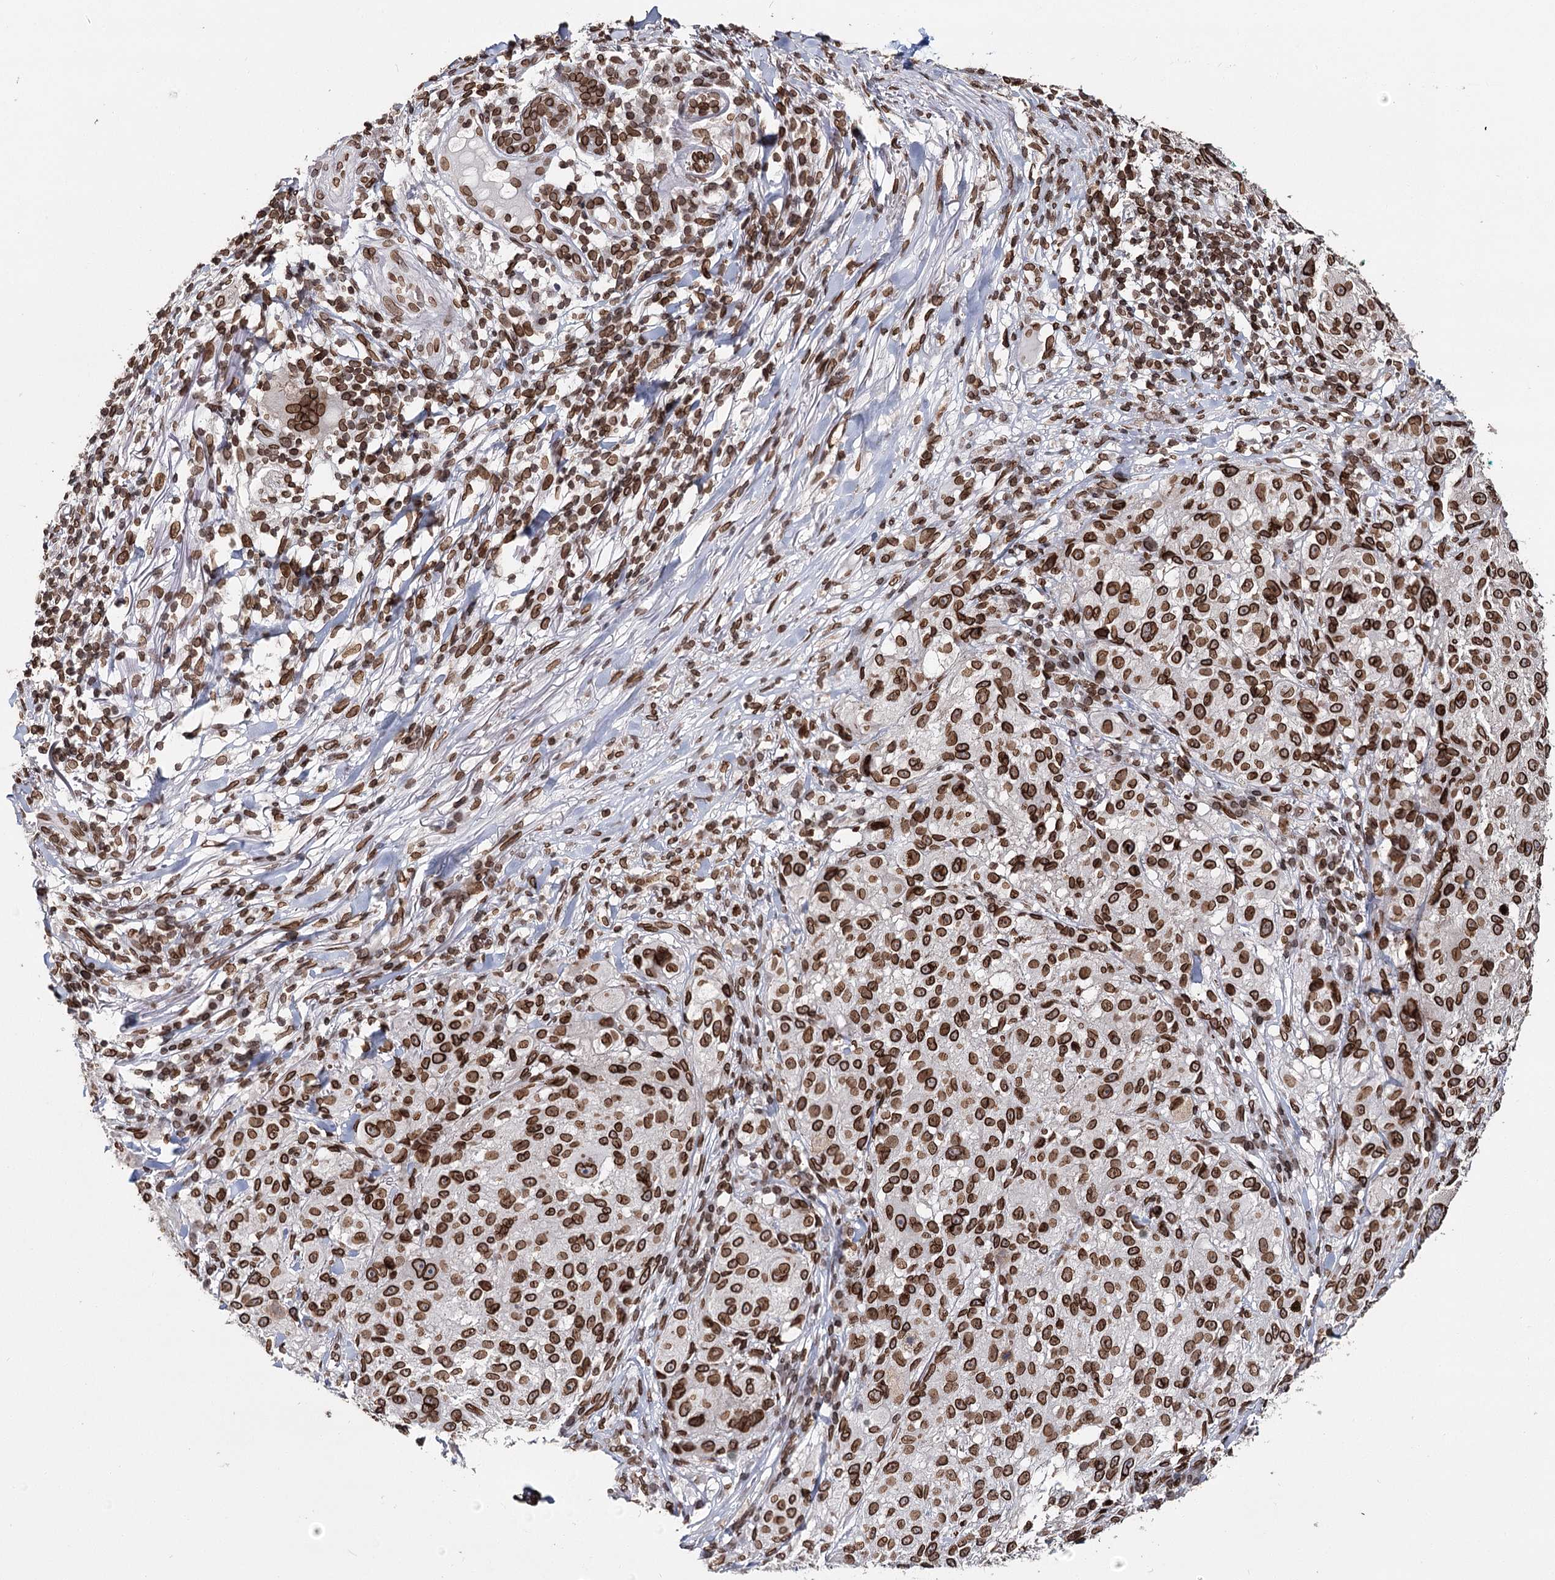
{"staining": {"intensity": "strong", "quantity": ">75%", "location": "cytoplasmic/membranous,nuclear"}, "tissue": "melanoma", "cell_type": "Tumor cells", "image_type": "cancer", "snomed": [{"axis": "morphology", "description": "Necrosis, NOS"}, {"axis": "morphology", "description": "Malignant melanoma, NOS"}, {"axis": "topography", "description": "Skin"}], "caption": "Immunohistochemistry (DAB) staining of human melanoma shows strong cytoplasmic/membranous and nuclear protein staining in approximately >75% of tumor cells.", "gene": "KIAA0930", "patient": {"sex": "female", "age": 87}}